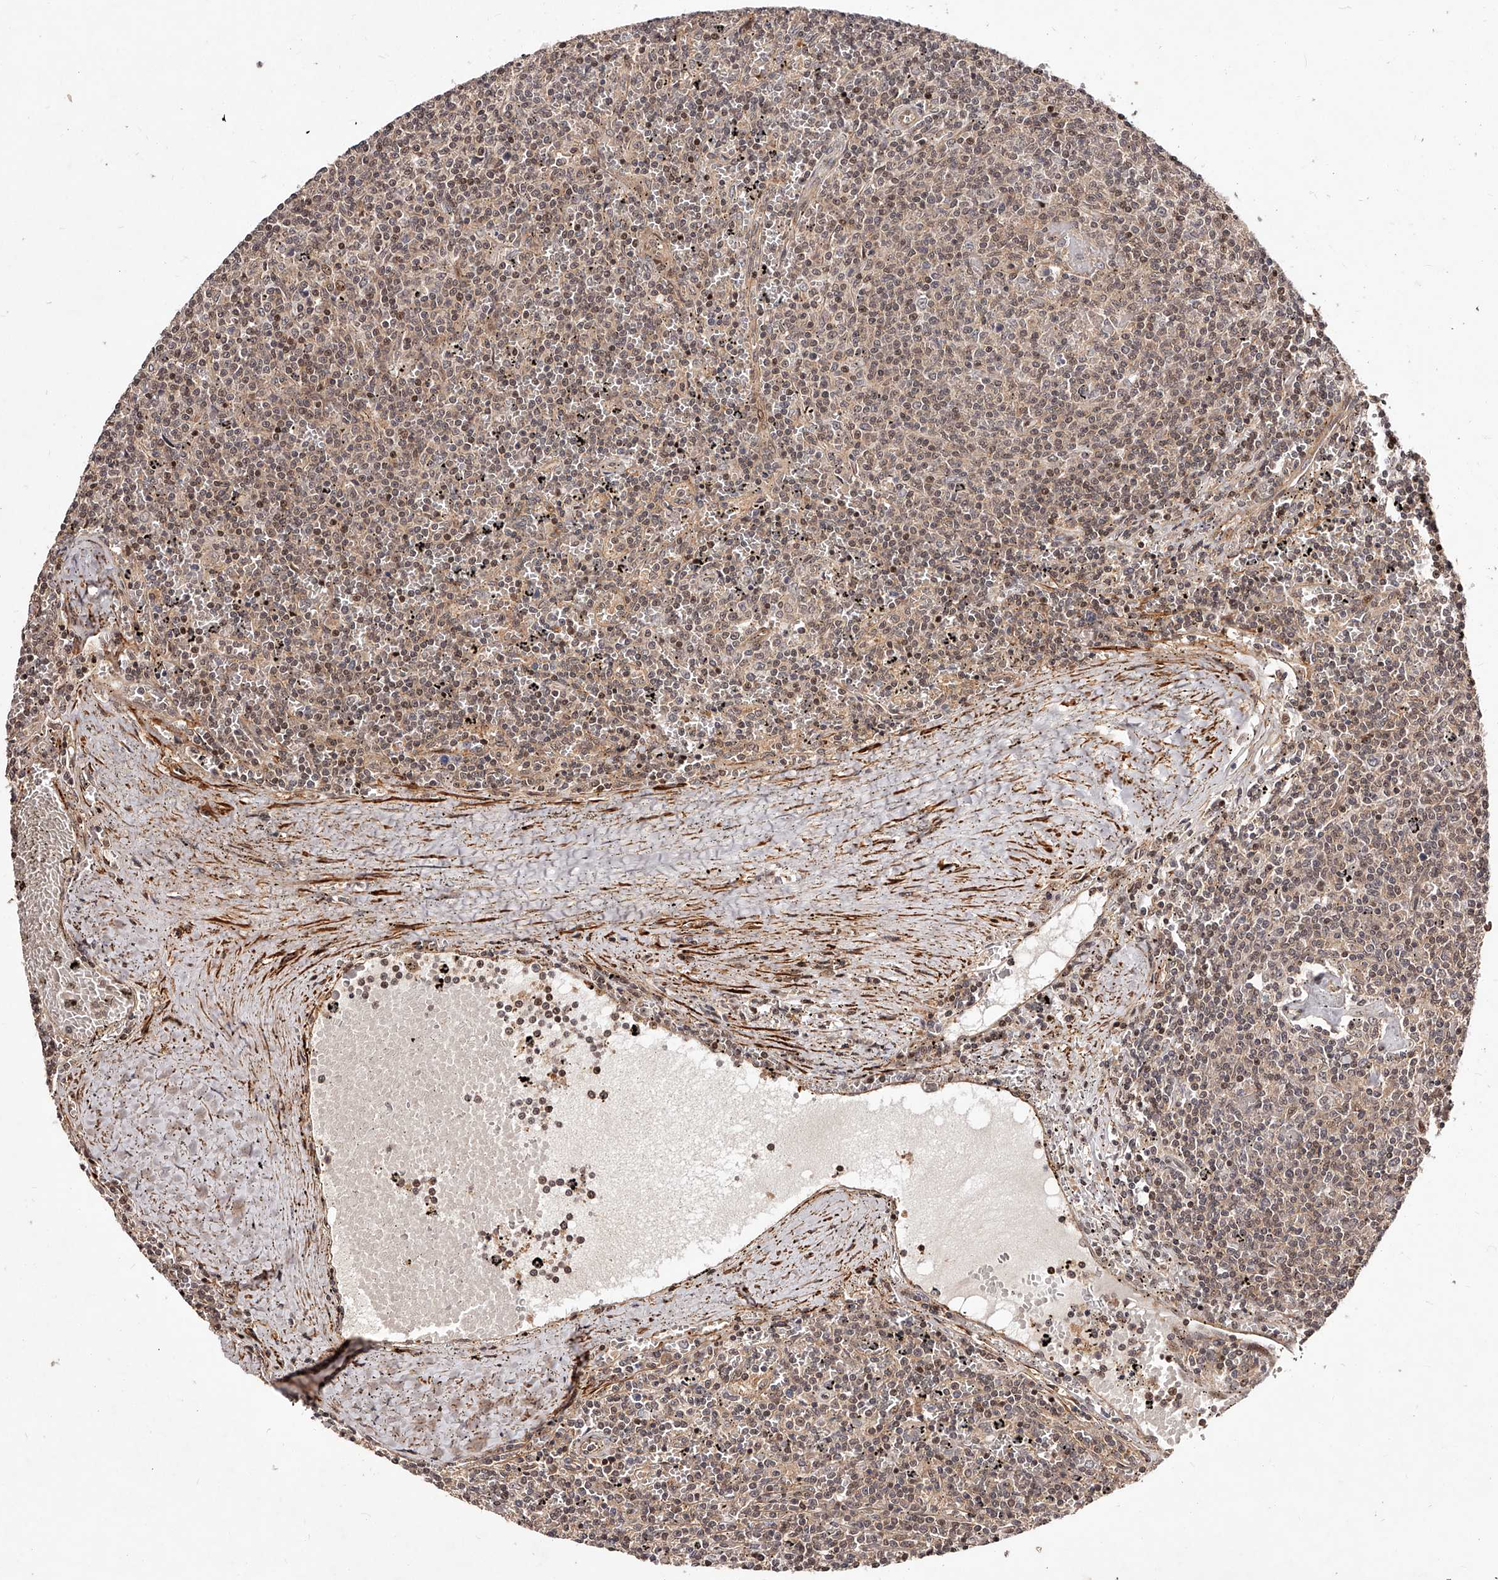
{"staining": {"intensity": "weak", "quantity": "25%-75%", "location": "nuclear"}, "tissue": "lymphoma", "cell_type": "Tumor cells", "image_type": "cancer", "snomed": [{"axis": "morphology", "description": "Malignant lymphoma, non-Hodgkin's type, Low grade"}, {"axis": "topography", "description": "Spleen"}], "caption": "A brown stain labels weak nuclear expression of a protein in human malignant lymphoma, non-Hodgkin's type (low-grade) tumor cells. (Stains: DAB (3,3'-diaminobenzidine) in brown, nuclei in blue, Microscopy: brightfield microscopy at high magnification).", "gene": "CUL7", "patient": {"sex": "female", "age": 50}}